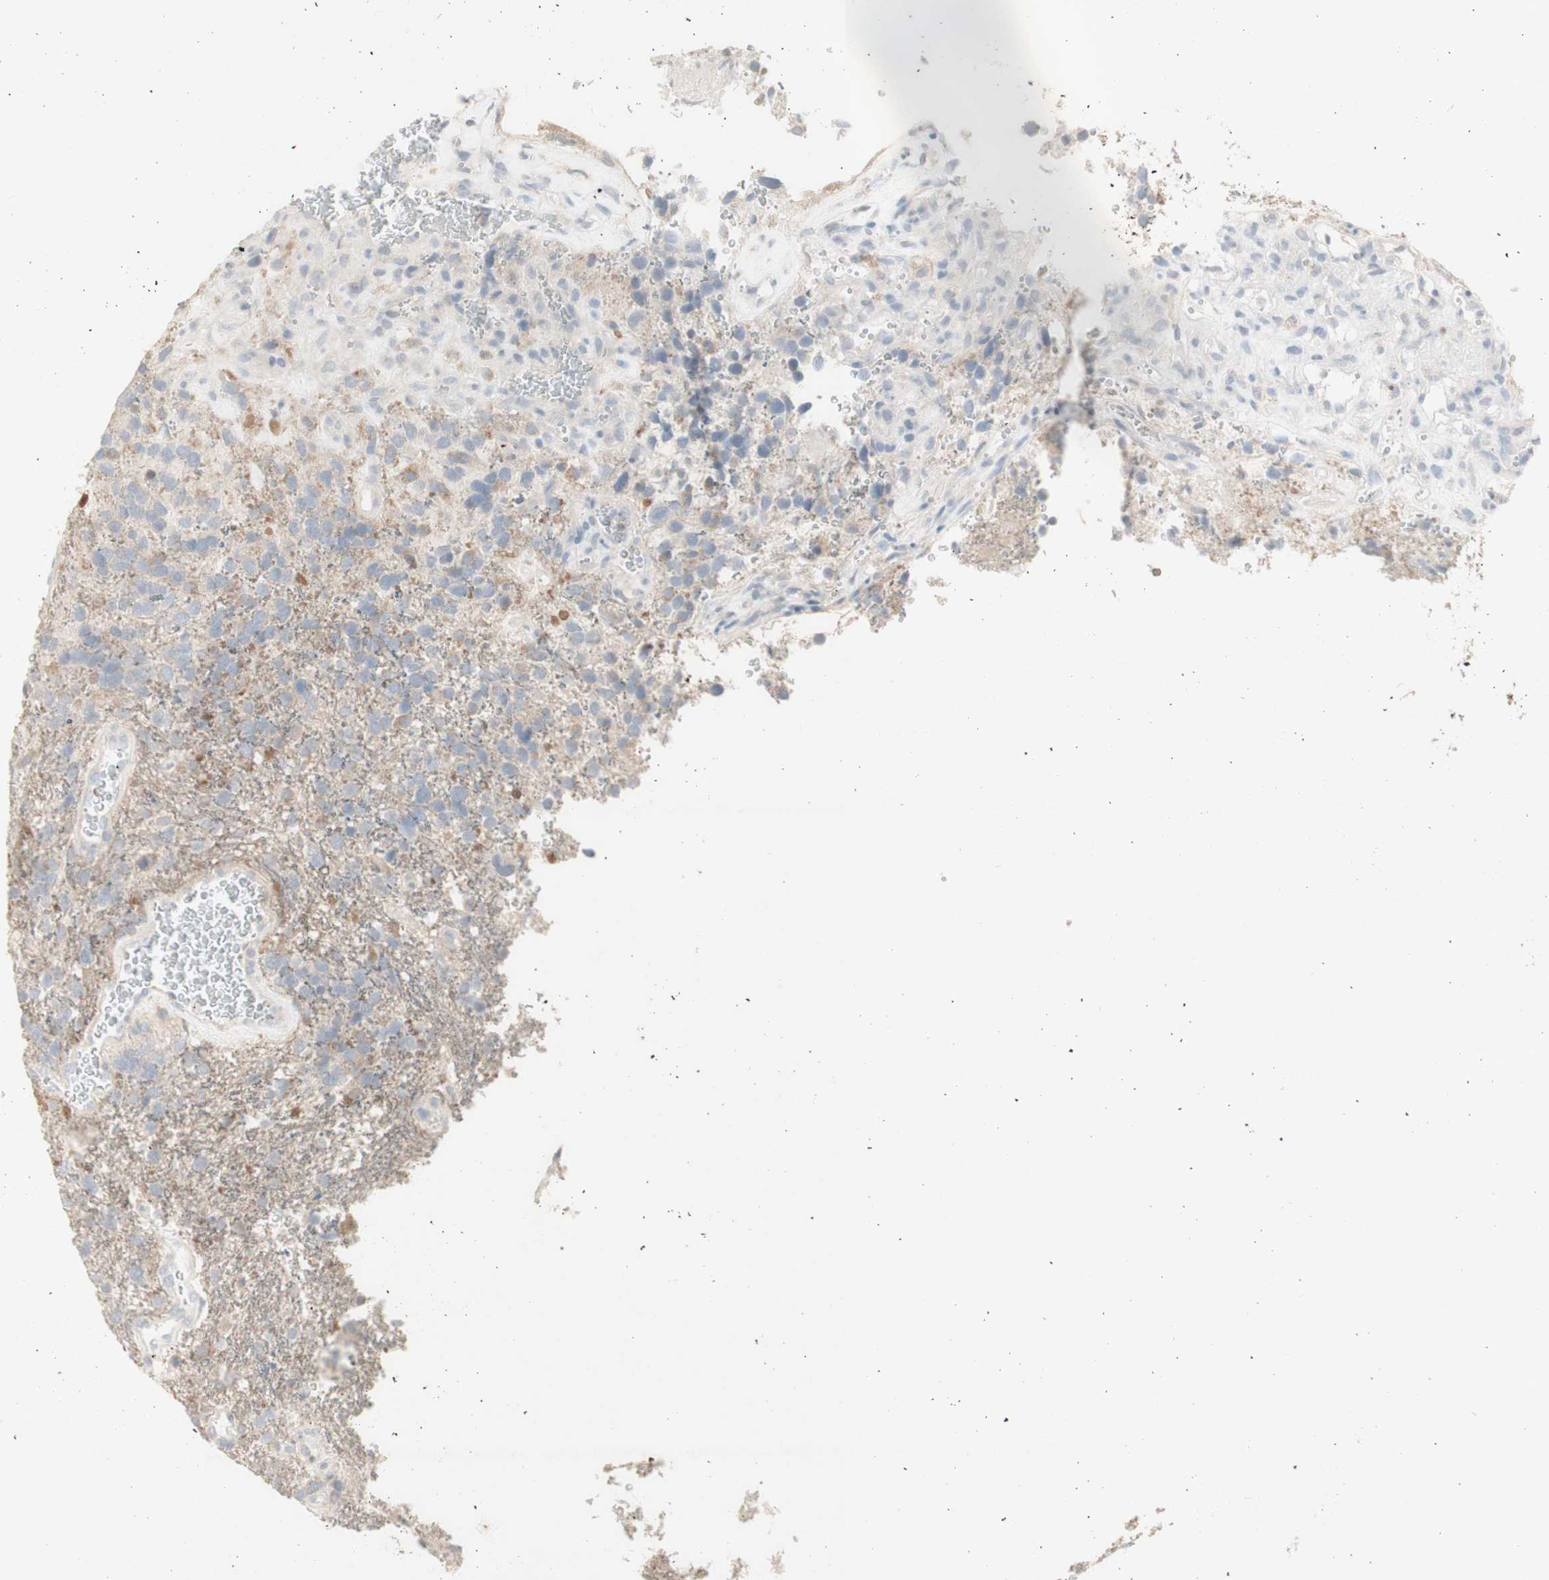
{"staining": {"intensity": "negative", "quantity": "none", "location": "none"}, "tissue": "glioma", "cell_type": "Tumor cells", "image_type": "cancer", "snomed": [{"axis": "morphology", "description": "Glioma, malignant, High grade"}, {"axis": "topography", "description": "Brain"}], "caption": "The histopathology image reveals no staining of tumor cells in glioma.", "gene": "ATP6V1B1", "patient": {"sex": "female", "age": 58}}